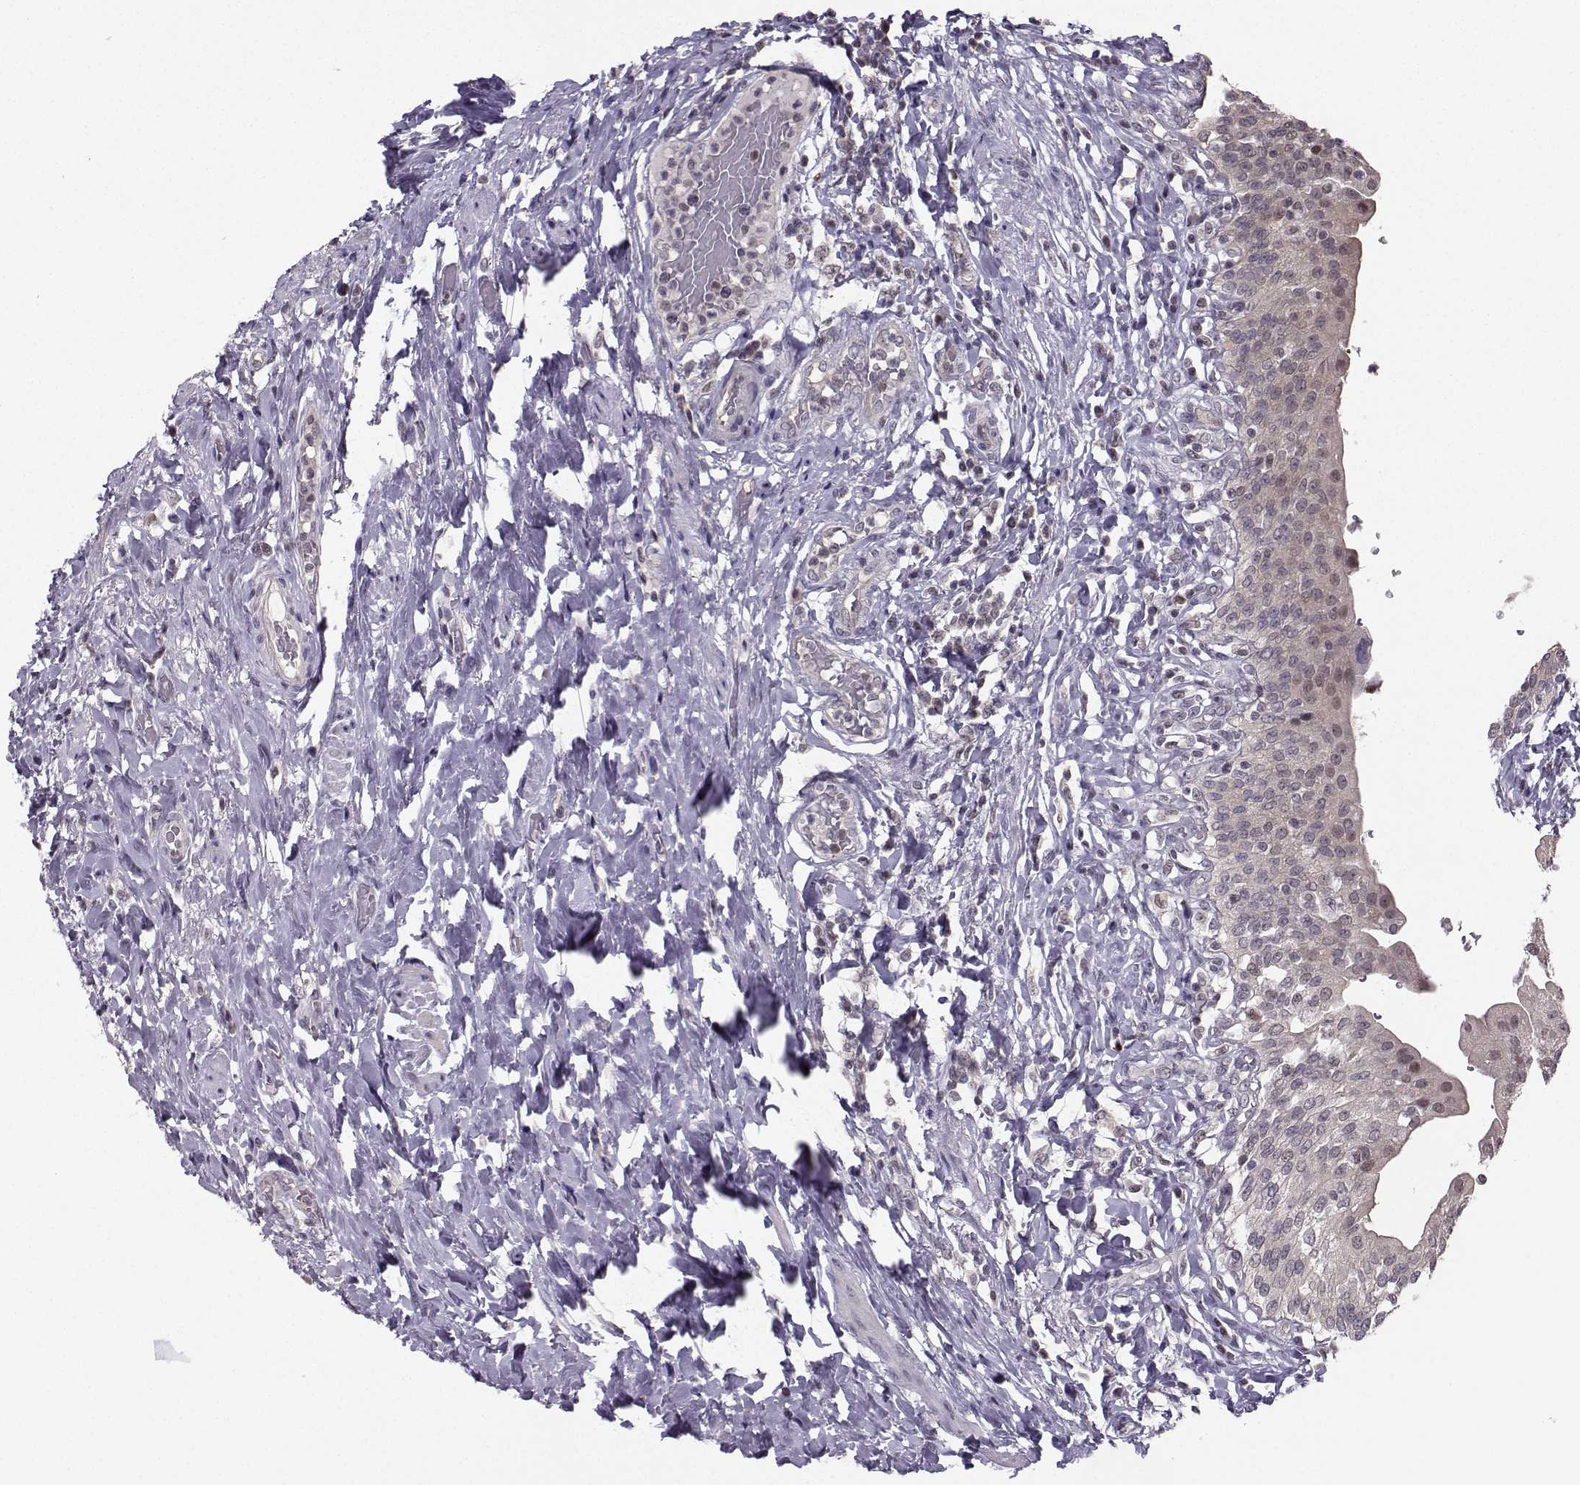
{"staining": {"intensity": "weak", "quantity": "25%-75%", "location": "cytoplasmic/membranous"}, "tissue": "urinary bladder", "cell_type": "Urothelial cells", "image_type": "normal", "snomed": [{"axis": "morphology", "description": "Normal tissue, NOS"}, {"axis": "morphology", "description": "Inflammation, NOS"}, {"axis": "topography", "description": "Urinary bladder"}], "caption": "A brown stain shows weak cytoplasmic/membranous positivity of a protein in urothelial cells of benign urinary bladder.", "gene": "PKP2", "patient": {"sex": "male", "age": 64}}